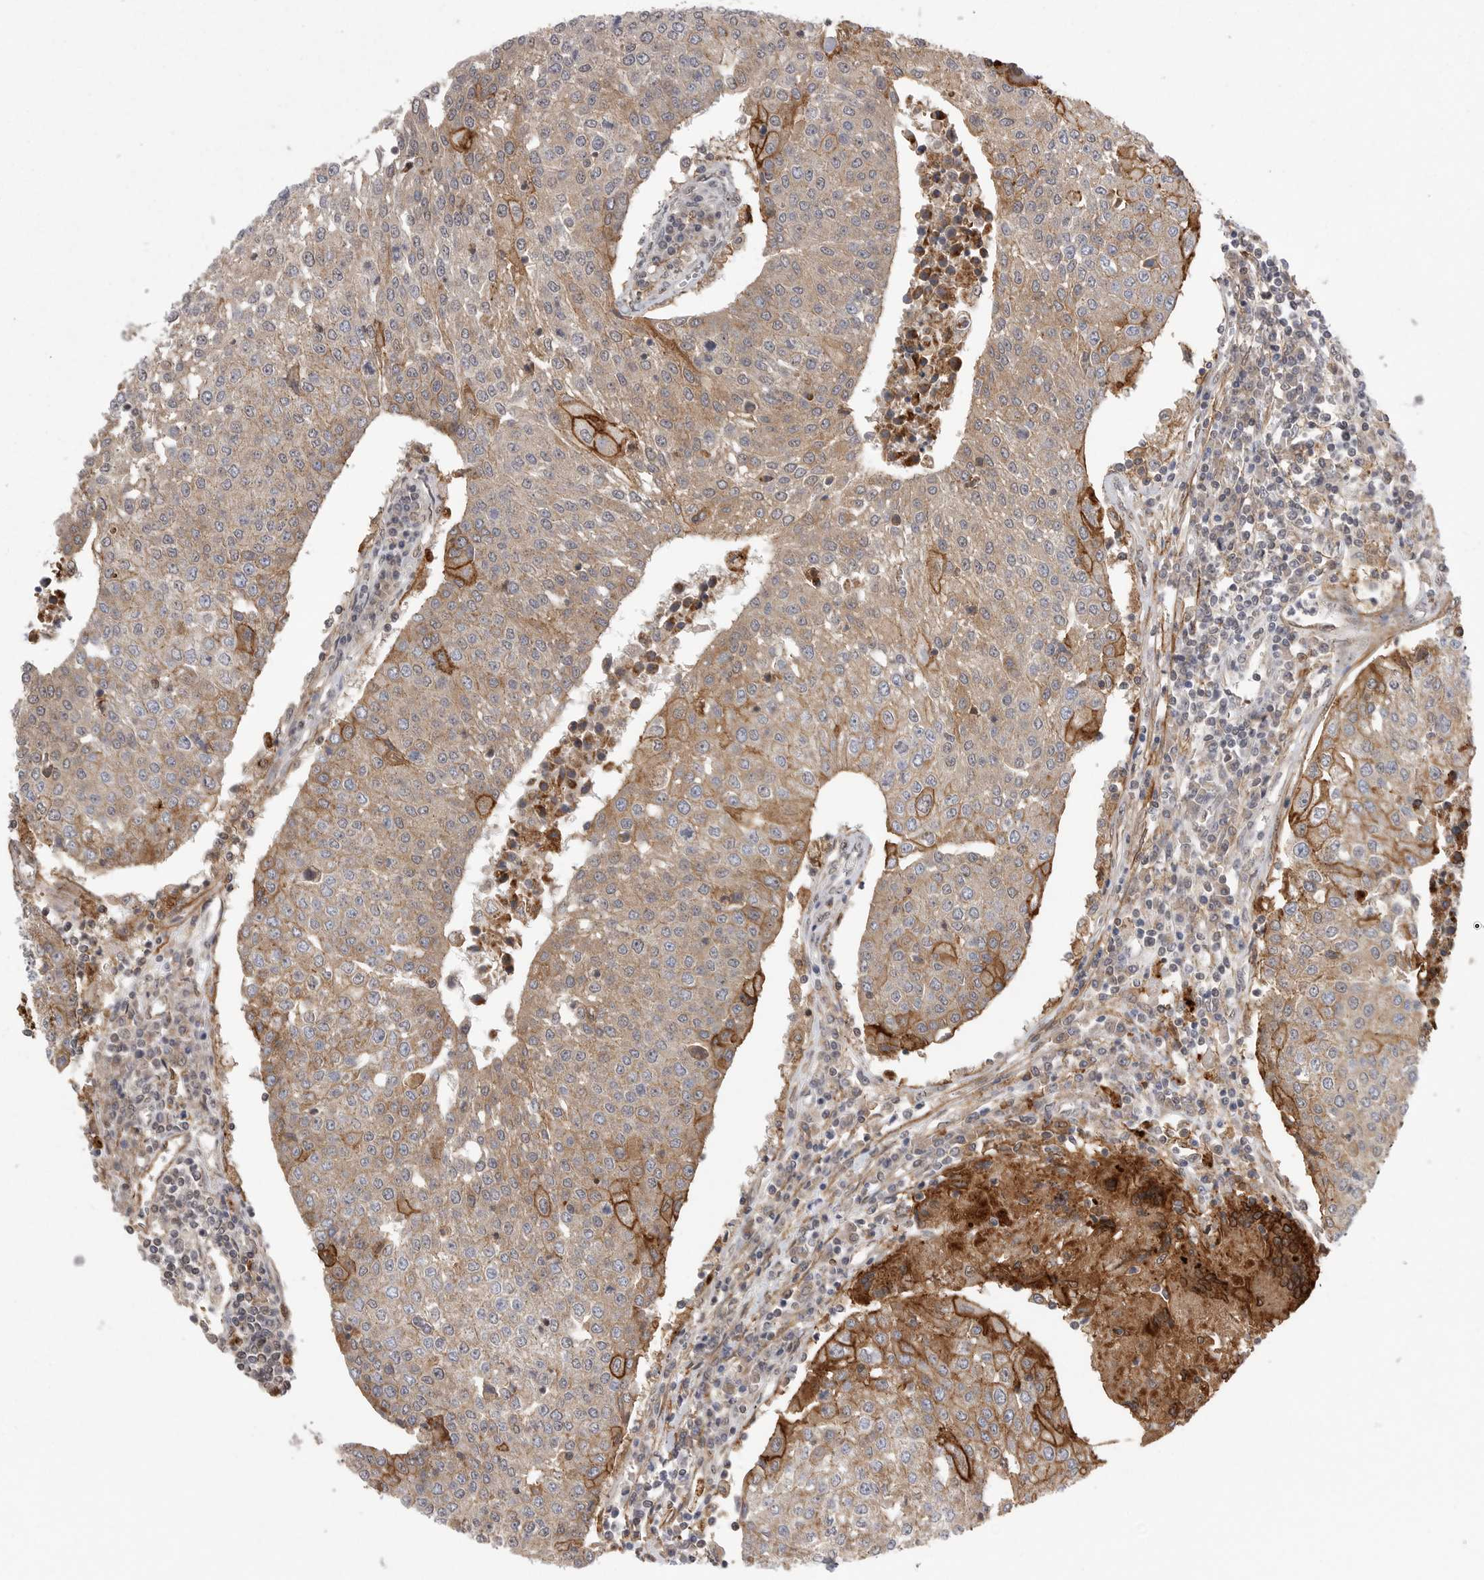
{"staining": {"intensity": "moderate", "quantity": ">75%", "location": "cytoplasmic/membranous"}, "tissue": "urothelial cancer", "cell_type": "Tumor cells", "image_type": "cancer", "snomed": [{"axis": "morphology", "description": "Urothelial carcinoma, High grade"}, {"axis": "topography", "description": "Urinary bladder"}], "caption": "This image exhibits high-grade urothelial carcinoma stained with immunohistochemistry to label a protein in brown. The cytoplasmic/membranous of tumor cells show moderate positivity for the protein. Nuclei are counter-stained blue.", "gene": "NECTIN1", "patient": {"sex": "female", "age": 85}}